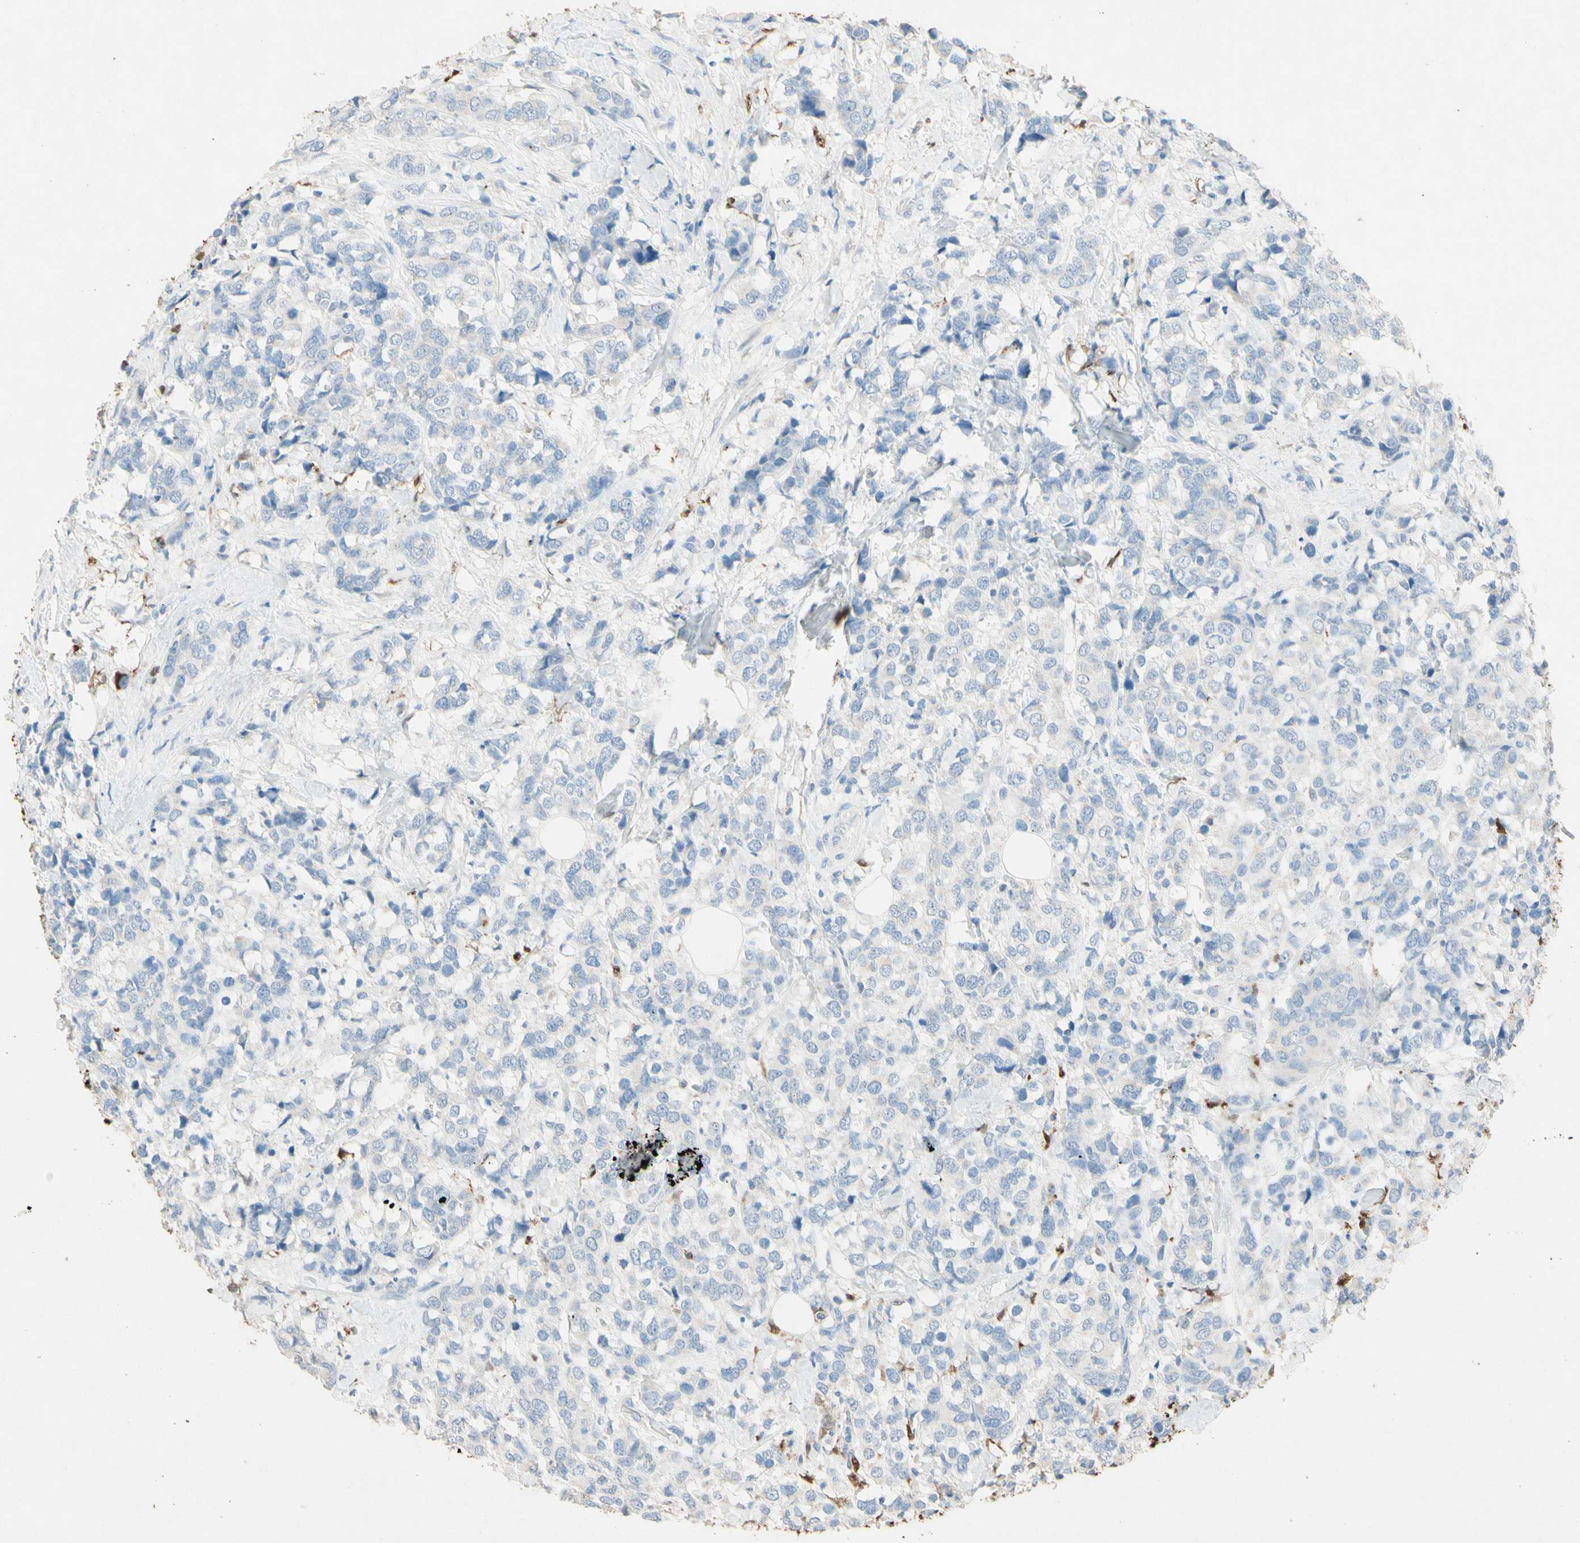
{"staining": {"intensity": "negative", "quantity": "none", "location": "none"}, "tissue": "breast cancer", "cell_type": "Tumor cells", "image_type": "cancer", "snomed": [{"axis": "morphology", "description": "Lobular carcinoma"}, {"axis": "topography", "description": "Breast"}], "caption": "Tumor cells show no significant staining in breast cancer (lobular carcinoma). The staining is performed using DAB brown chromogen with nuclei counter-stained in using hematoxylin.", "gene": "NFKBIZ", "patient": {"sex": "female", "age": 59}}